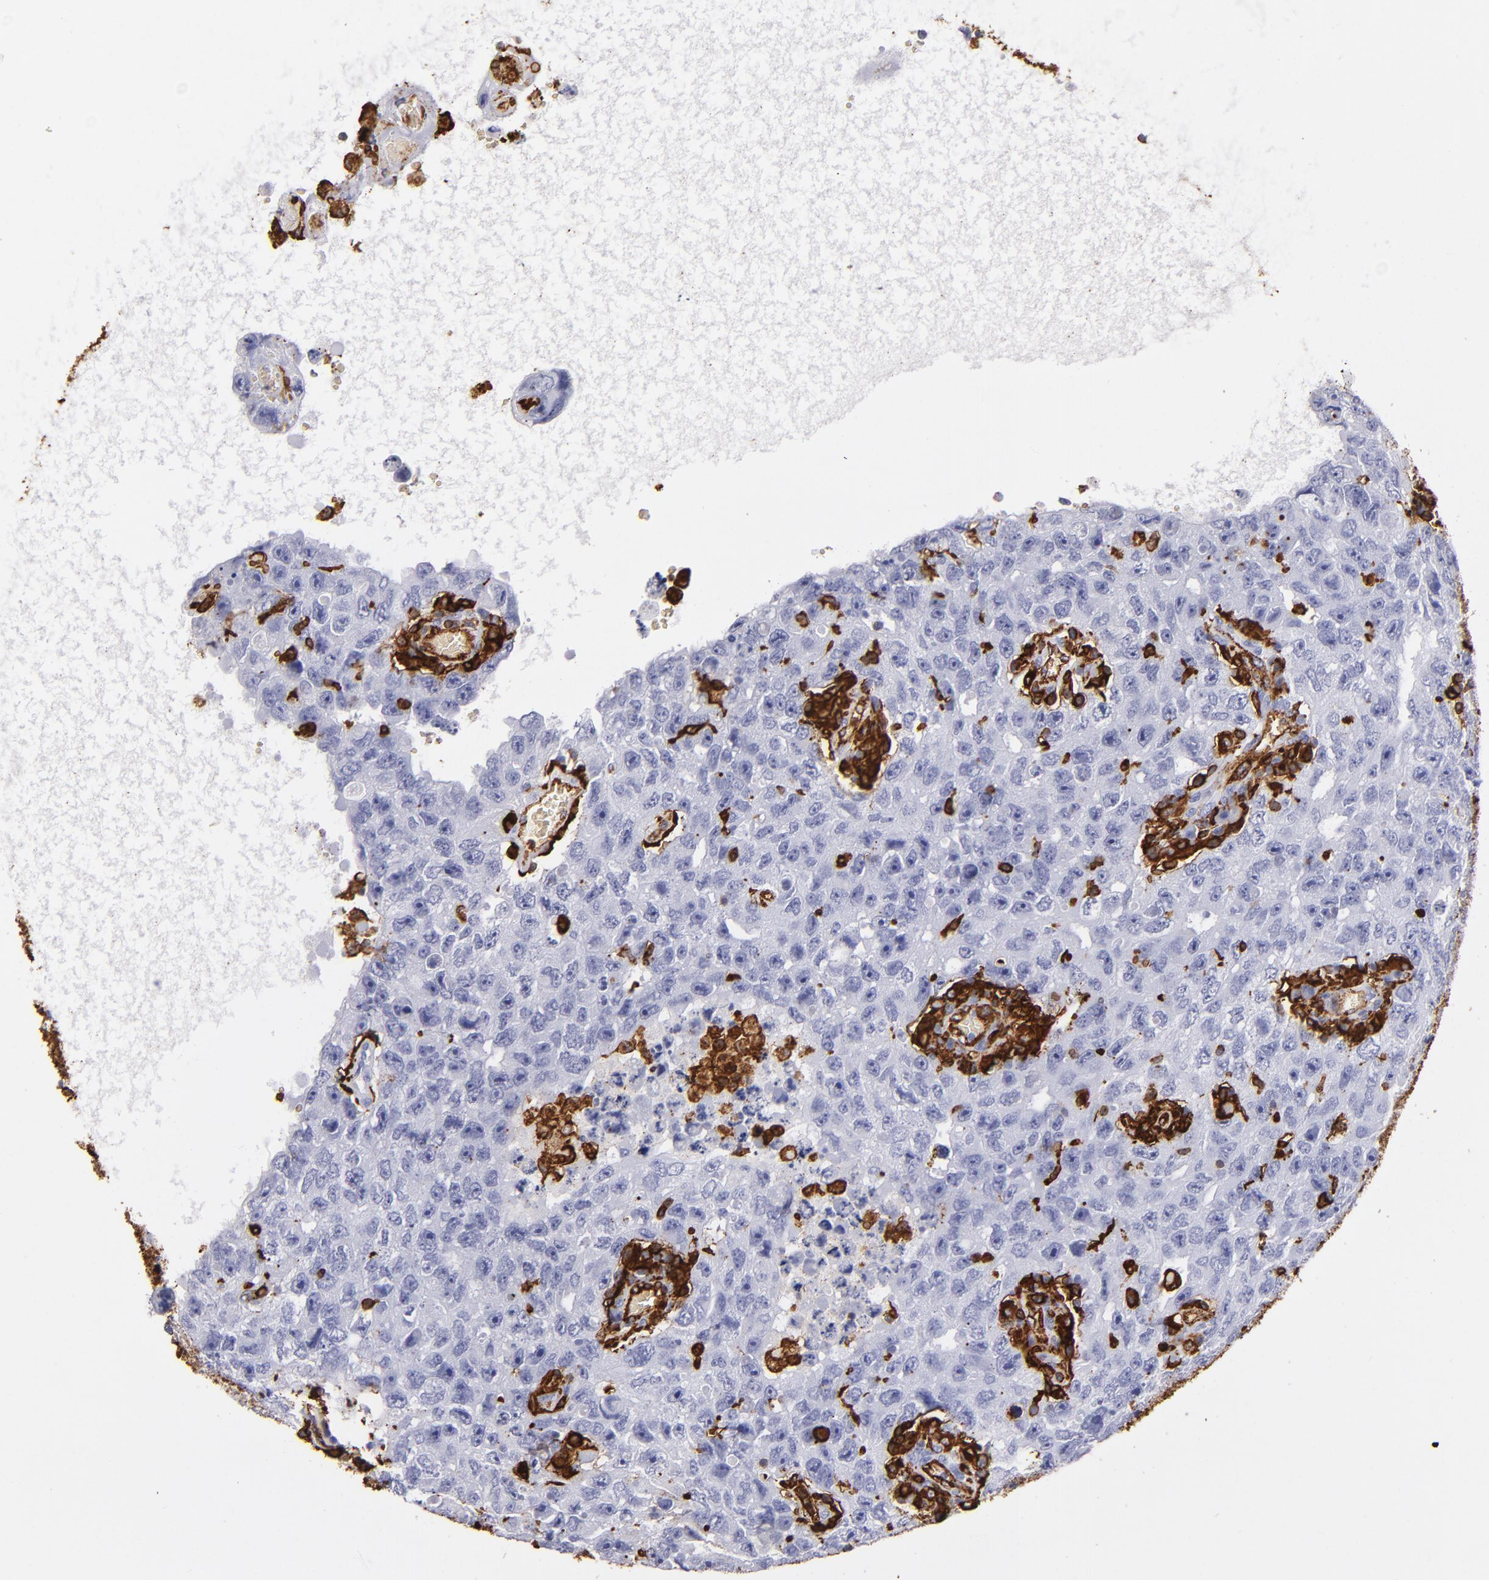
{"staining": {"intensity": "weak", "quantity": "<25%", "location": "cytoplasmic/membranous"}, "tissue": "testis cancer", "cell_type": "Tumor cells", "image_type": "cancer", "snomed": [{"axis": "morphology", "description": "Carcinoma, Embryonal, NOS"}, {"axis": "topography", "description": "Testis"}], "caption": "This is a photomicrograph of IHC staining of embryonal carcinoma (testis), which shows no staining in tumor cells.", "gene": "HLA-DRA", "patient": {"sex": "male", "age": 26}}